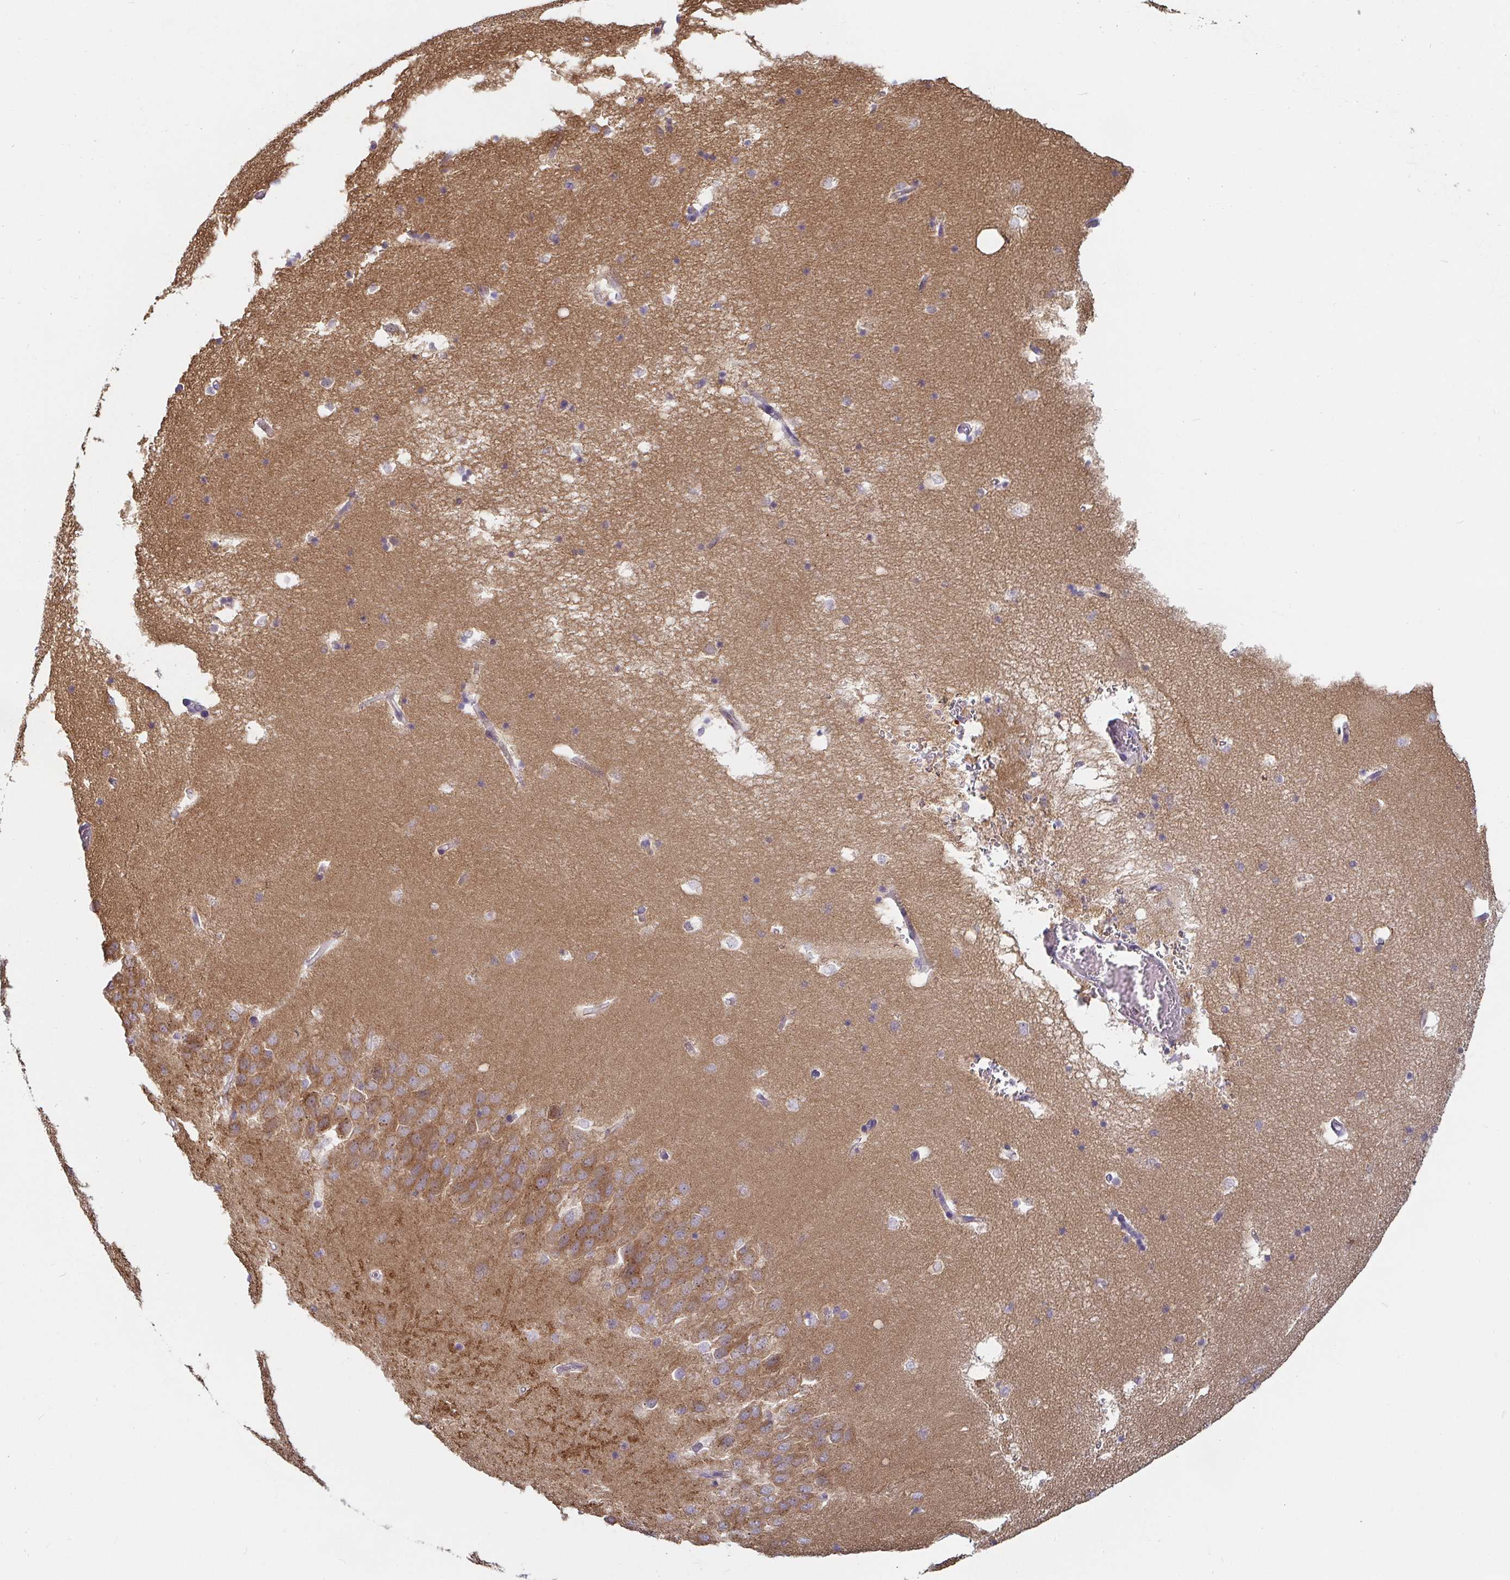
{"staining": {"intensity": "negative", "quantity": "none", "location": "none"}, "tissue": "hippocampus", "cell_type": "Glial cells", "image_type": "normal", "snomed": [{"axis": "morphology", "description": "Normal tissue, NOS"}, {"axis": "topography", "description": "Hippocampus"}], "caption": "DAB (3,3'-diaminobenzidine) immunohistochemical staining of unremarkable human hippocampus displays no significant positivity in glial cells.", "gene": "CDH18", "patient": {"sex": "male", "age": 58}}